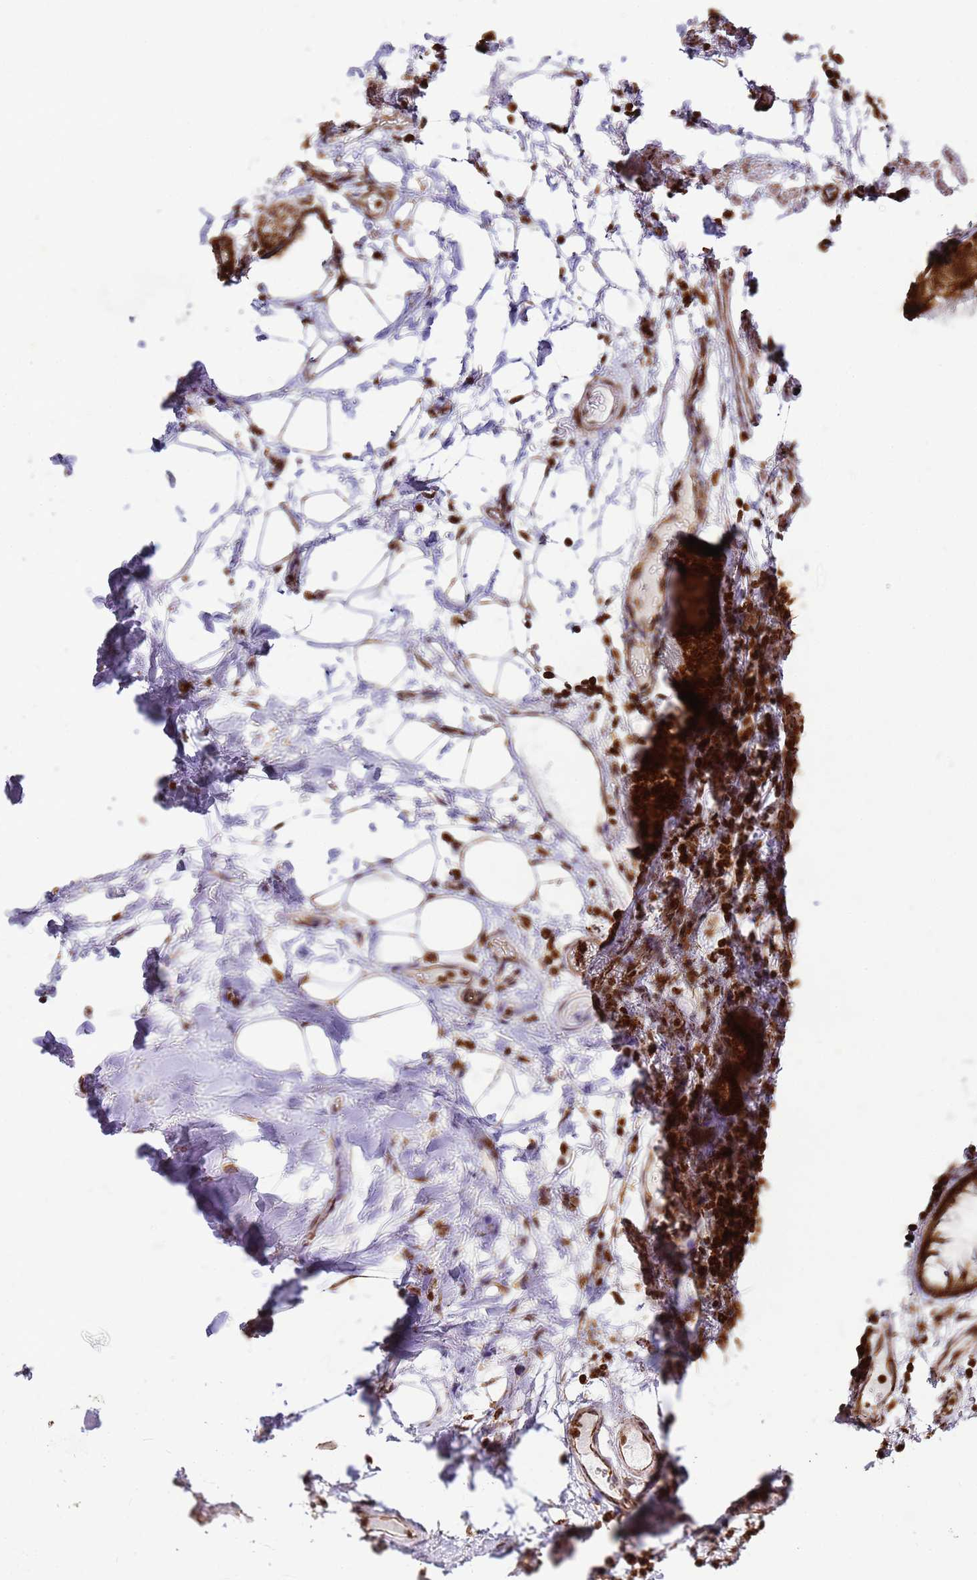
{"staining": {"intensity": "strong", "quantity": ">75%", "location": "cytoplasmic/membranous"}, "tissue": "adipose tissue", "cell_type": "Adipocytes", "image_type": "normal", "snomed": [{"axis": "morphology", "description": "Normal tissue, NOS"}, {"axis": "topography", "description": "Lymph node"}, {"axis": "topography", "description": "Cartilage tissue"}, {"axis": "topography", "description": "Bronchus"}], "caption": "Immunohistochemistry (IHC) image of benign adipose tissue stained for a protein (brown), which exhibits high levels of strong cytoplasmic/membranous positivity in about >75% of adipocytes.", "gene": "HSPE1", "patient": {"sex": "male", "age": 63}}